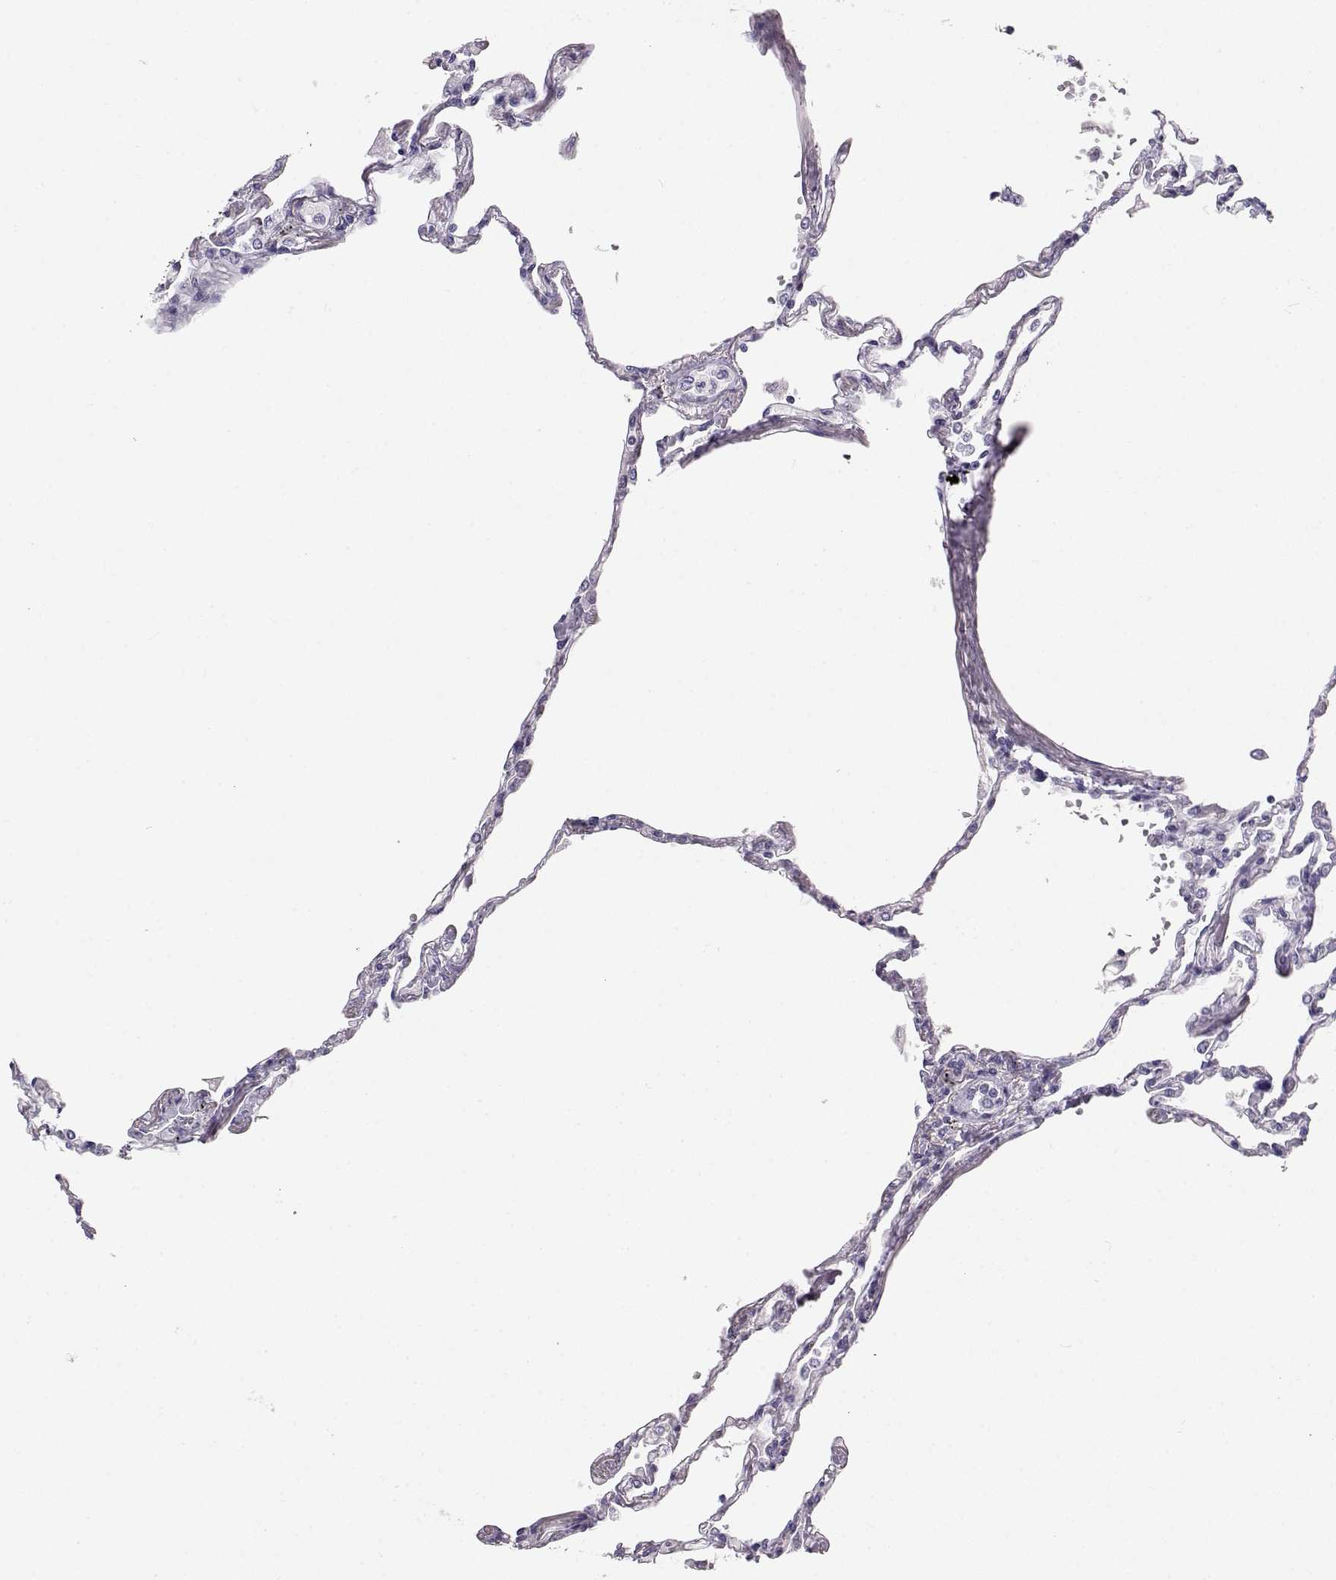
{"staining": {"intensity": "negative", "quantity": "none", "location": "none"}, "tissue": "lung", "cell_type": "Alveolar cells", "image_type": "normal", "snomed": [{"axis": "morphology", "description": "Normal tissue, NOS"}, {"axis": "topography", "description": "Lung"}], "caption": "DAB immunohistochemical staining of unremarkable human lung displays no significant positivity in alveolar cells.", "gene": "OPN5", "patient": {"sex": "female", "age": 67}}